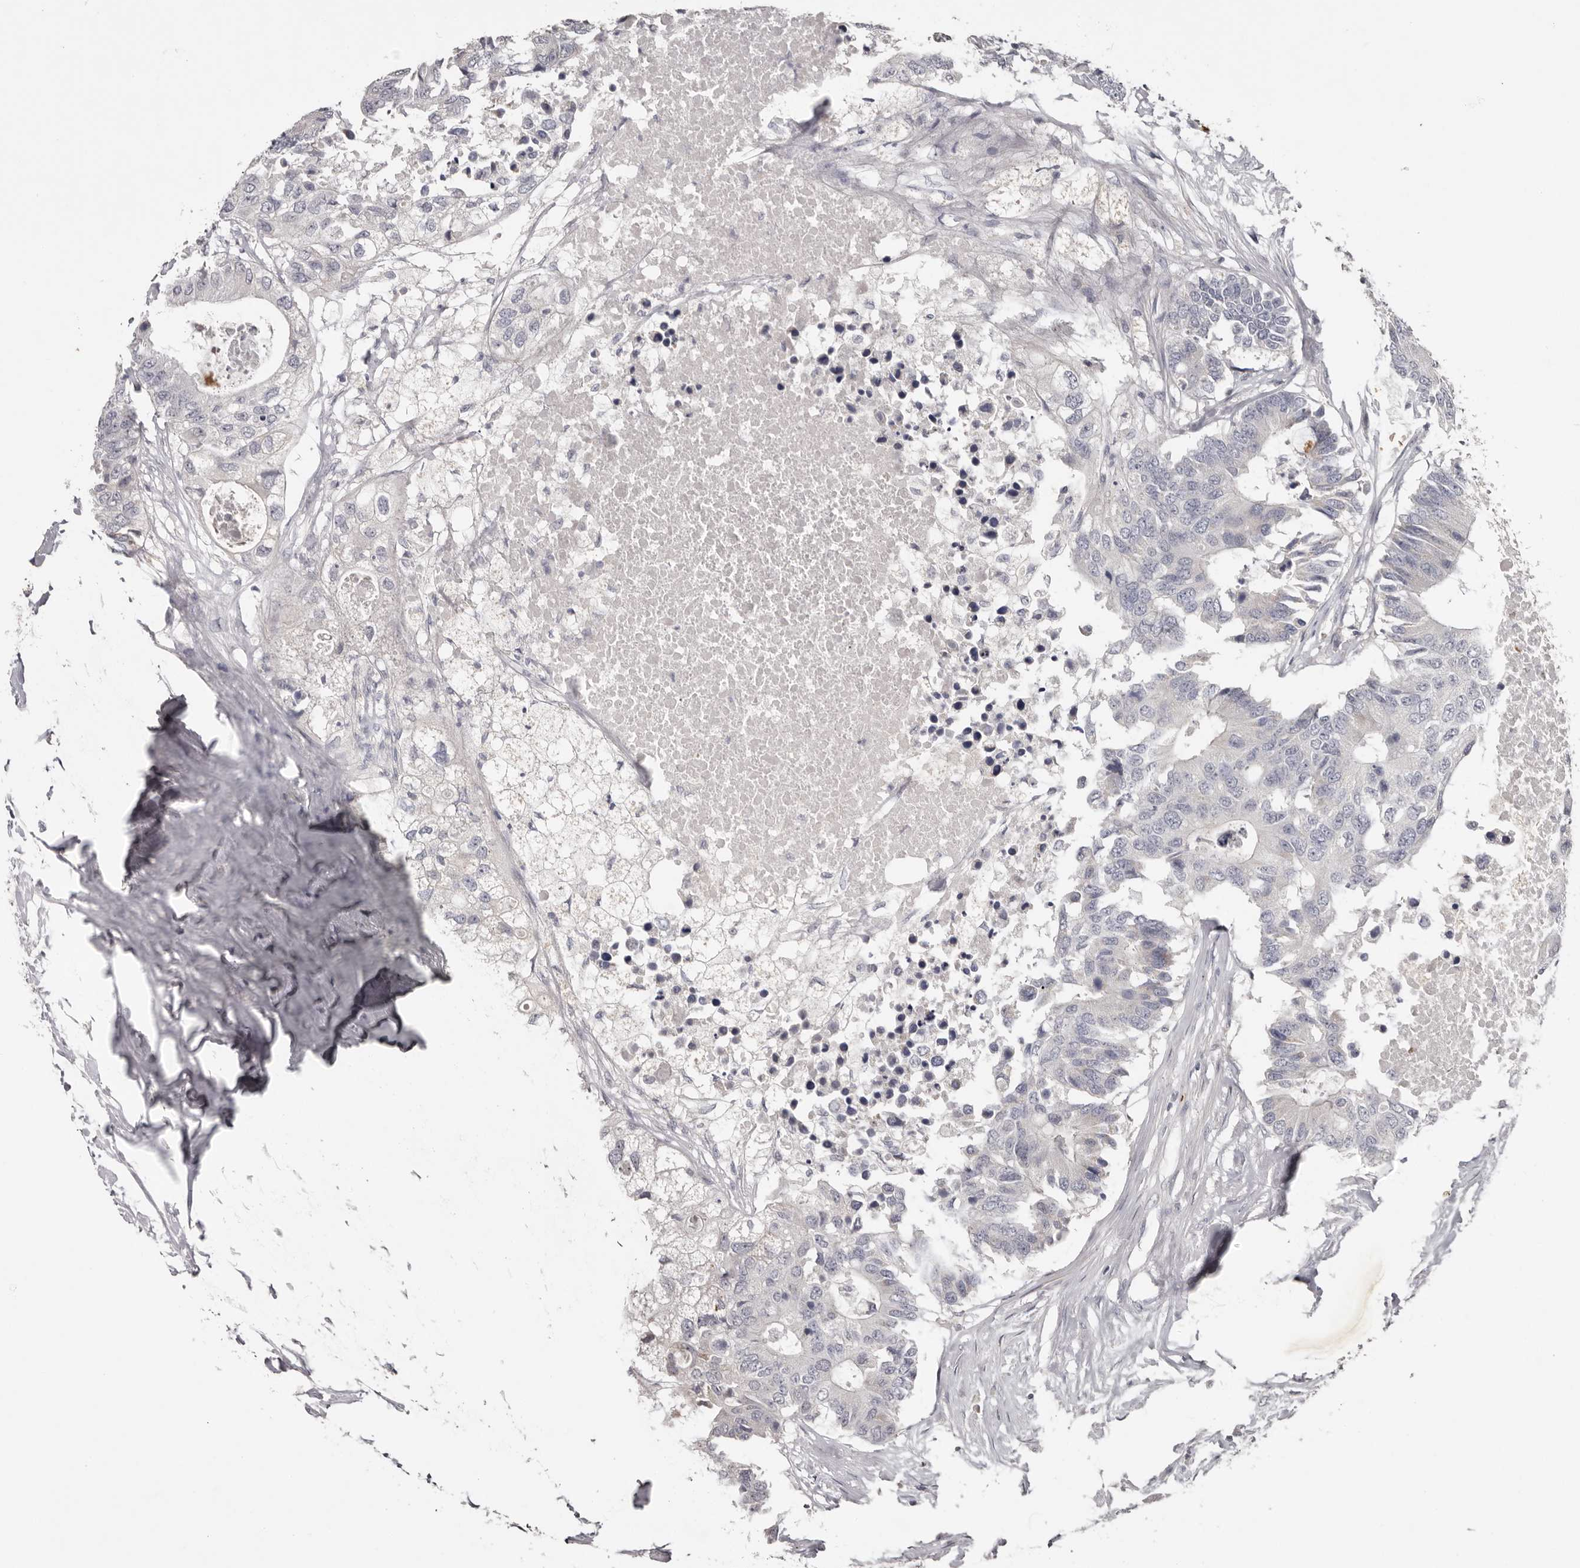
{"staining": {"intensity": "negative", "quantity": "none", "location": "none"}, "tissue": "colorectal cancer", "cell_type": "Tumor cells", "image_type": "cancer", "snomed": [{"axis": "morphology", "description": "Adenocarcinoma, NOS"}, {"axis": "topography", "description": "Colon"}], "caption": "Tumor cells are negative for brown protein staining in adenocarcinoma (colorectal).", "gene": "TNR", "patient": {"sex": "male", "age": 71}}